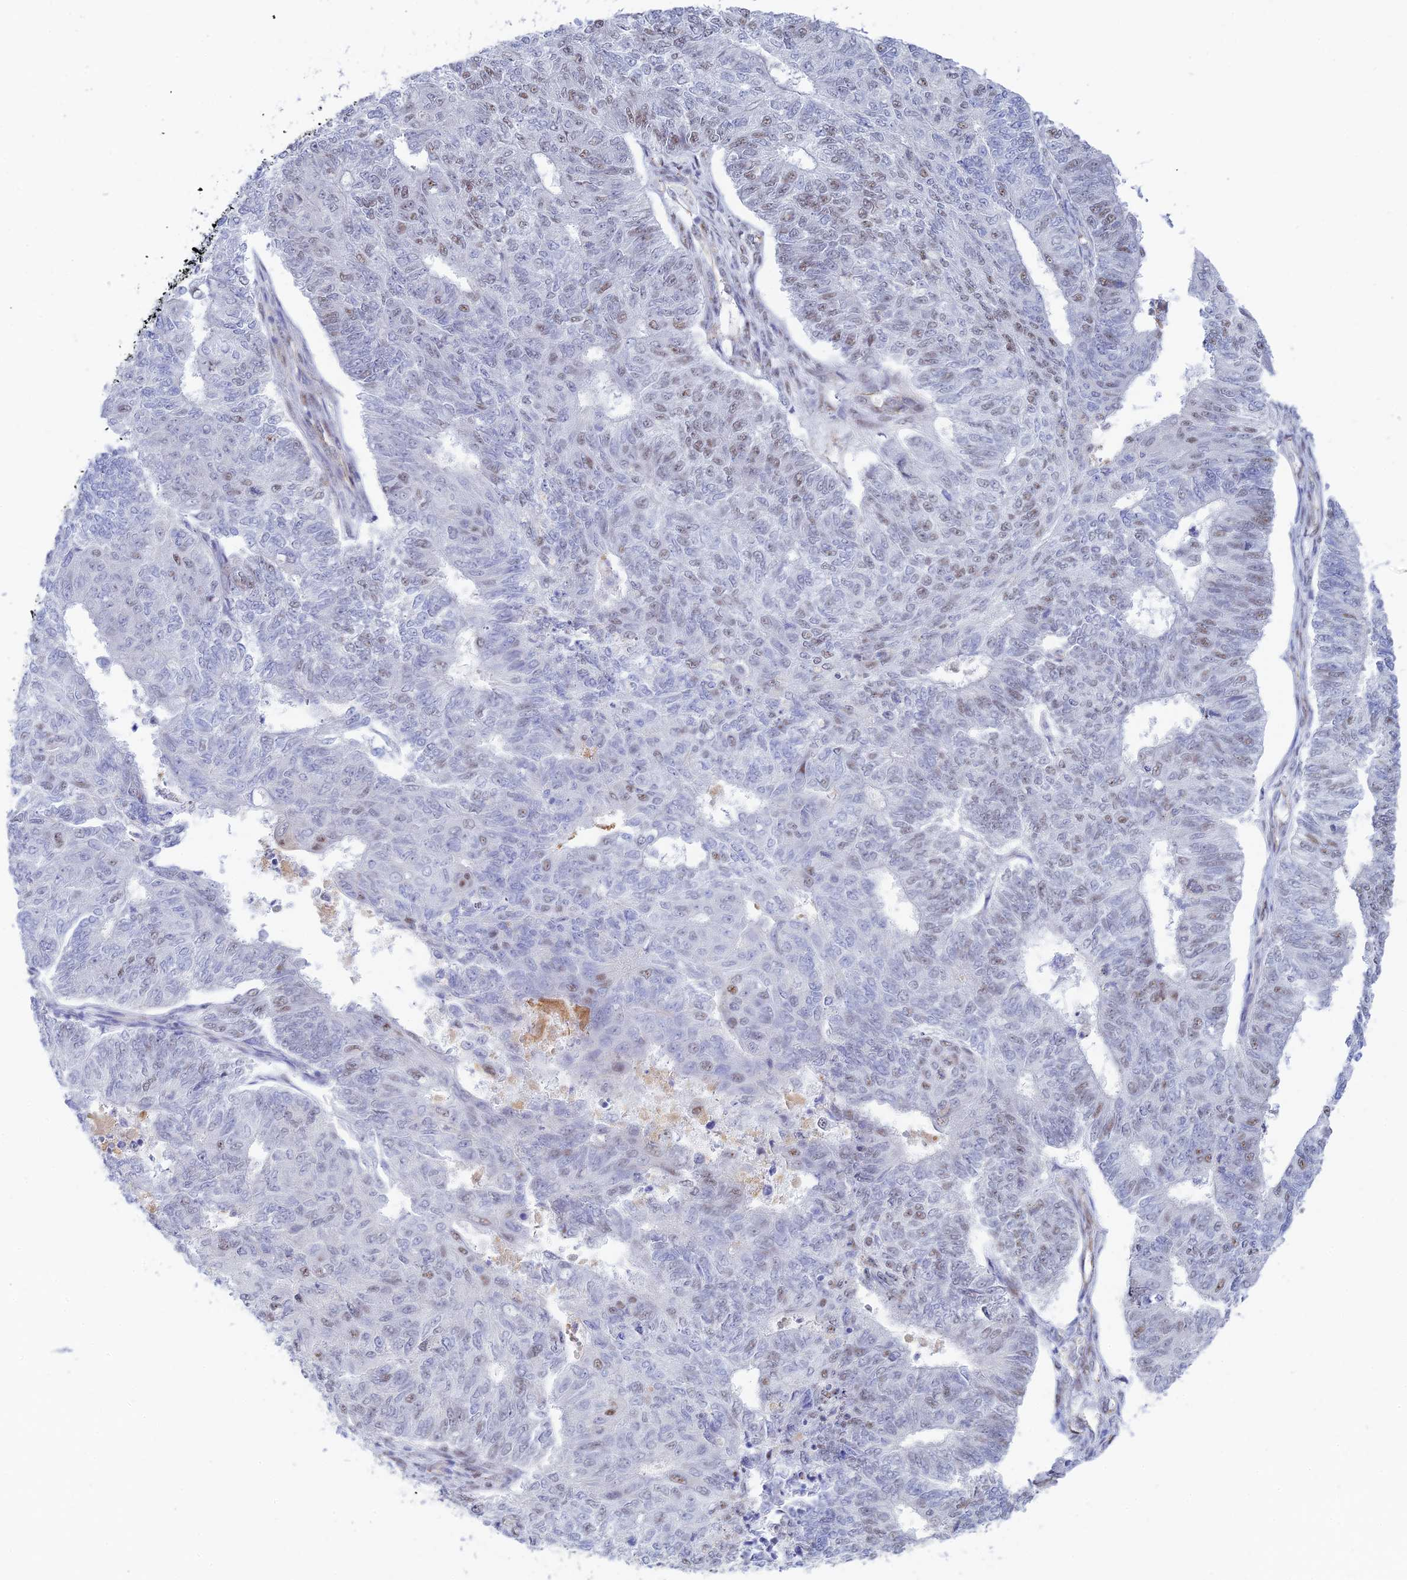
{"staining": {"intensity": "weak", "quantity": "25%-75%", "location": "nuclear"}, "tissue": "endometrial cancer", "cell_type": "Tumor cells", "image_type": "cancer", "snomed": [{"axis": "morphology", "description": "Adenocarcinoma, NOS"}, {"axis": "topography", "description": "Endometrium"}], "caption": "This is an image of immunohistochemistry staining of endometrial adenocarcinoma, which shows weak staining in the nuclear of tumor cells.", "gene": "CFAP92", "patient": {"sex": "female", "age": 32}}